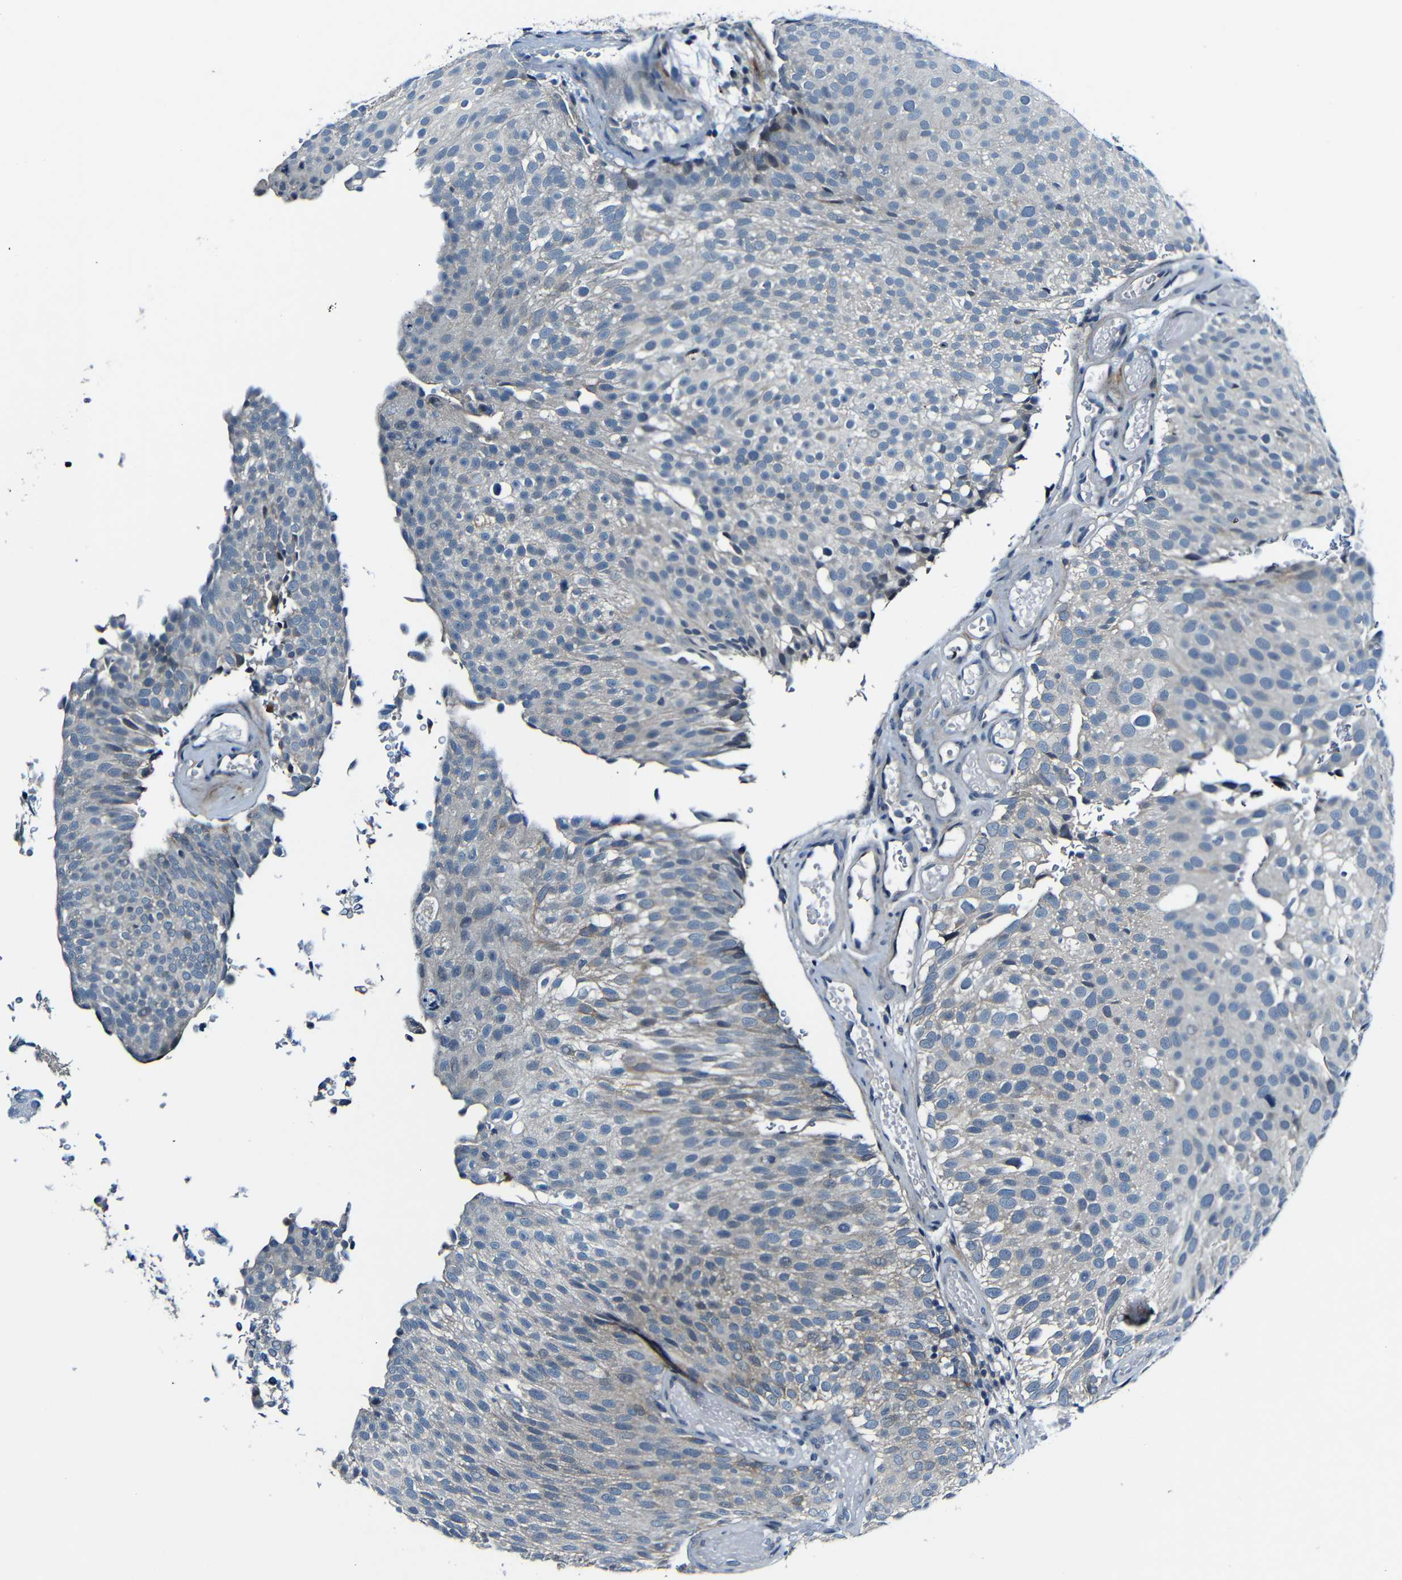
{"staining": {"intensity": "weak", "quantity": "25%-75%", "location": "cytoplasmic/membranous"}, "tissue": "urothelial cancer", "cell_type": "Tumor cells", "image_type": "cancer", "snomed": [{"axis": "morphology", "description": "Urothelial carcinoma, Low grade"}, {"axis": "topography", "description": "Urinary bladder"}], "caption": "Low-grade urothelial carcinoma stained for a protein (brown) shows weak cytoplasmic/membranous positive staining in approximately 25%-75% of tumor cells.", "gene": "ANK3", "patient": {"sex": "male", "age": 78}}